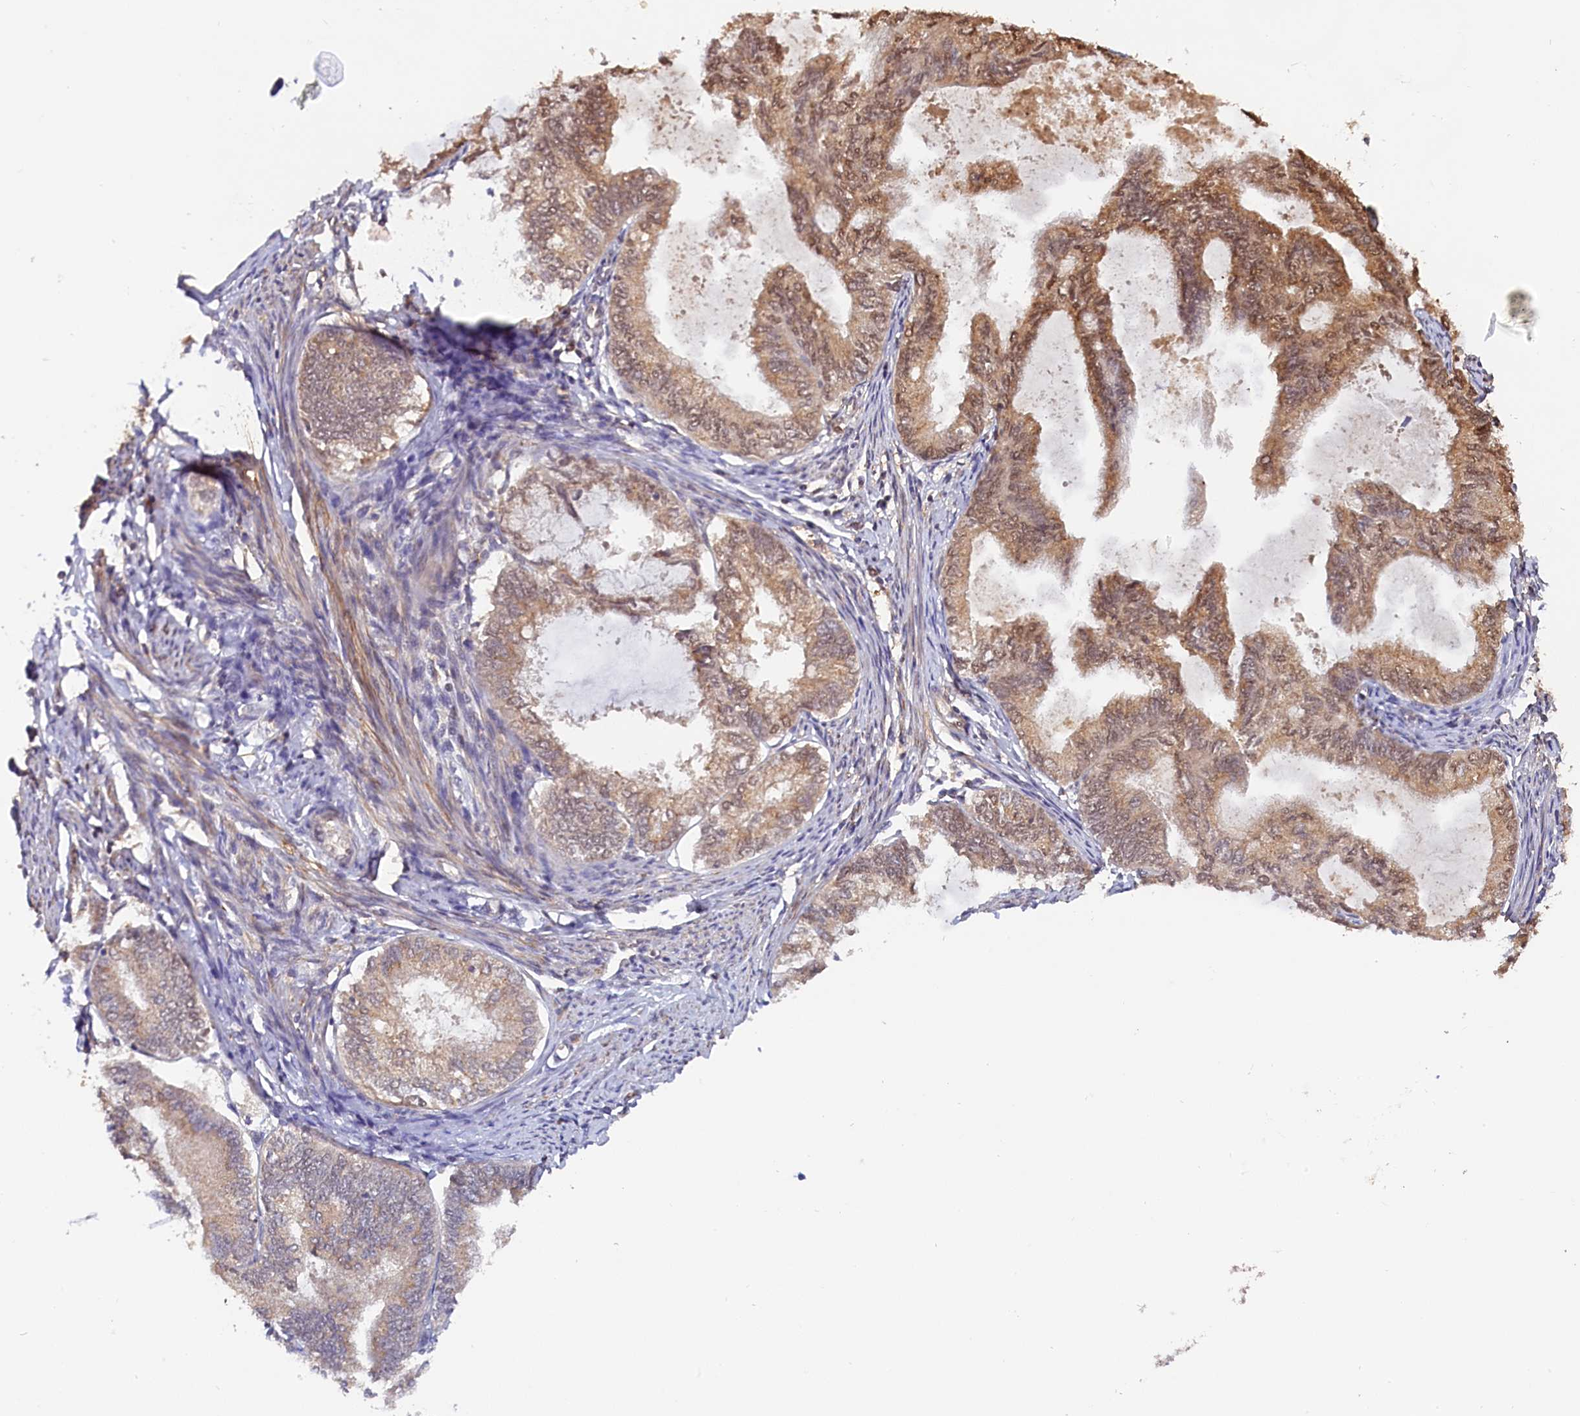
{"staining": {"intensity": "moderate", "quantity": ">75%", "location": "cytoplasmic/membranous"}, "tissue": "endometrial cancer", "cell_type": "Tumor cells", "image_type": "cancer", "snomed": [{"axis": "morphology", "description": "Adenocarcinoma, NOS"}, {"axis": "topography", "description": "Endometrium"}], "caption": "The micrograph reveals immunohistochemical staining of endometrial cancer. There is moderate cytoplasmic/membranous expression is present in approximately >75% of tumor cells. (DAB = brown stain, brightfield microscopy at high magnification).", "gene": "TANGO6", "patient": {"sex": "female", "age": 86}}